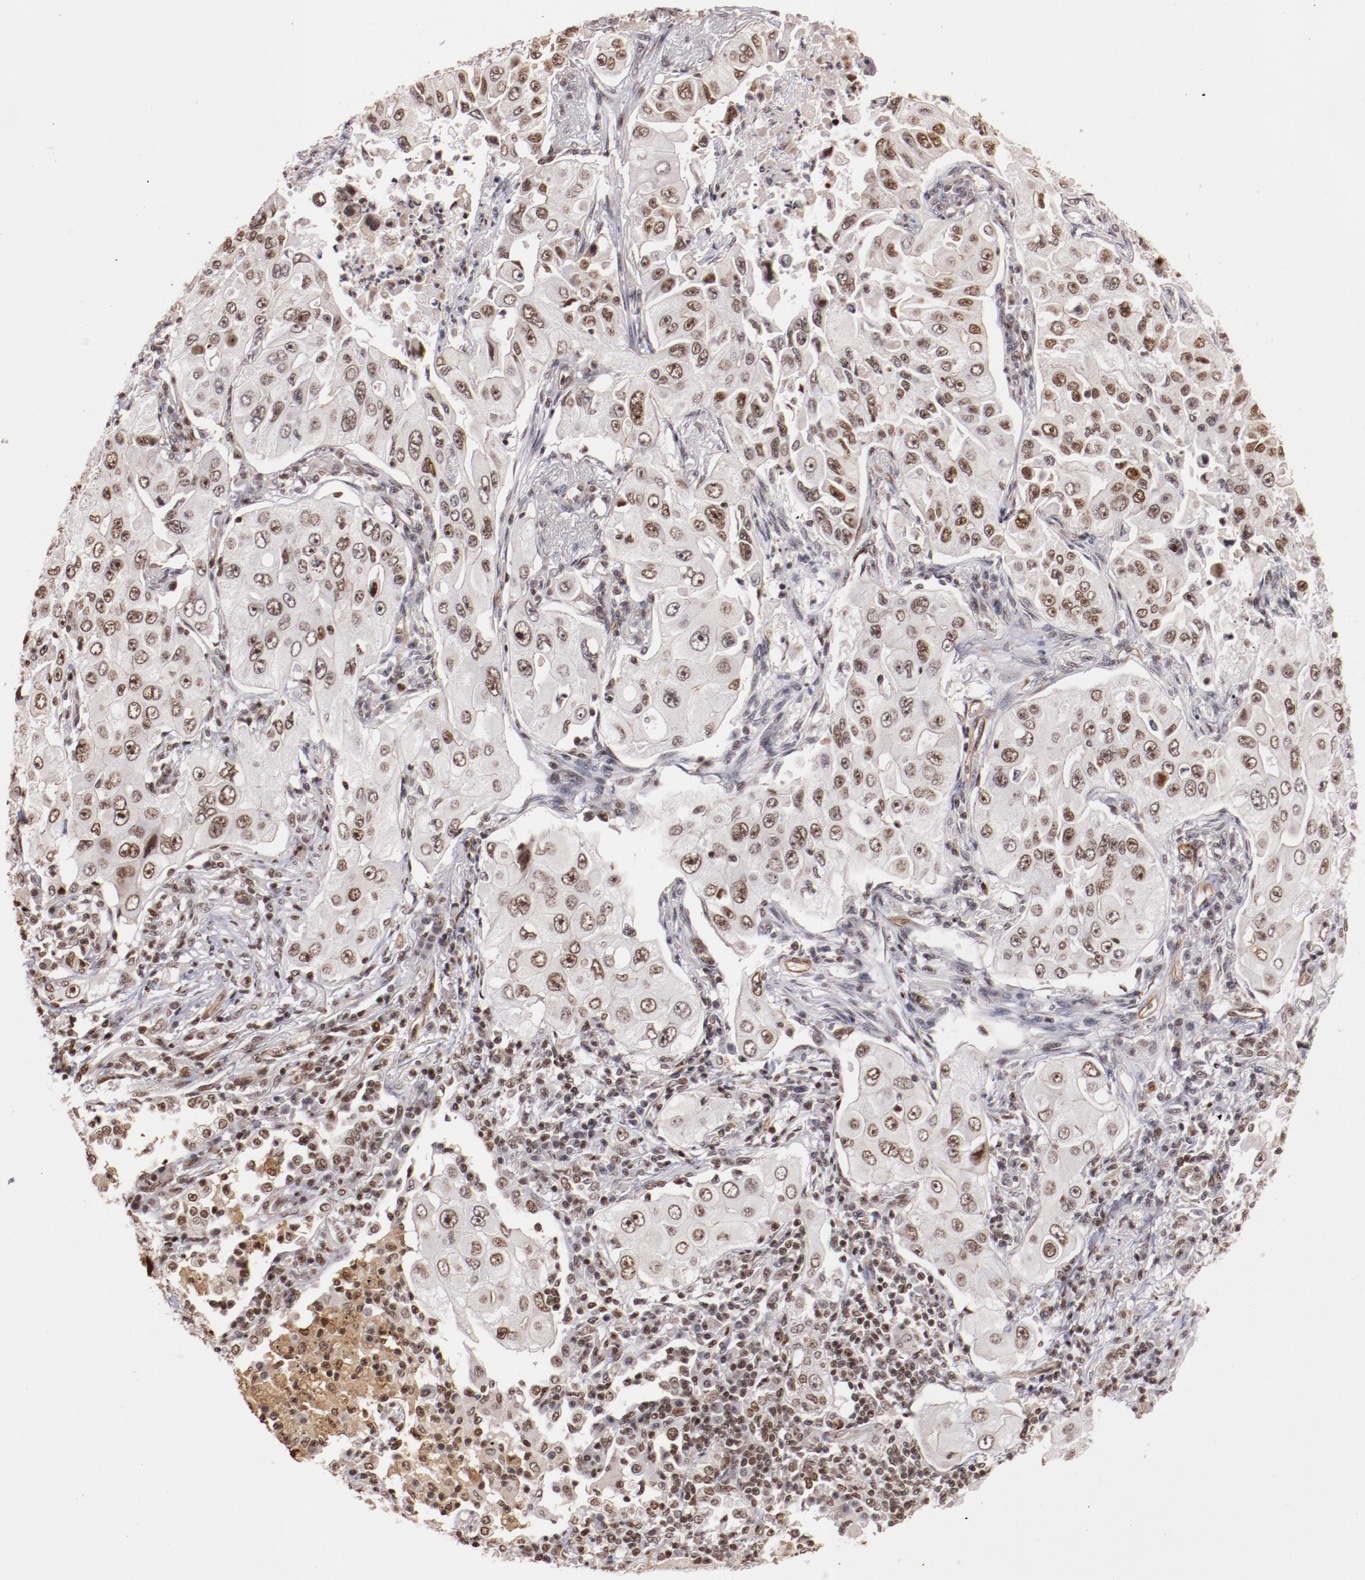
{"staining": {"intensity": "moderate", "quantity": ">75%", "location": "cytoplasmic/membranous"}, "tissue": "lung cancer", "cell_type": "Tumor cells", "image_type": "cancer", "snomed": [{"axis": "morphology", "description": "Adenocarcinoma, NOS"}, {"axis": "topography", "description": "Lung"}], "caption": "About >75% of tumor cells in lung cancer demonstrate moderate cytoplasmic/membranous protein staining as visualized by brown immunohistochemical staining.", "gene": "STAG2", "patient": {"sex": "male", "age": 84}}